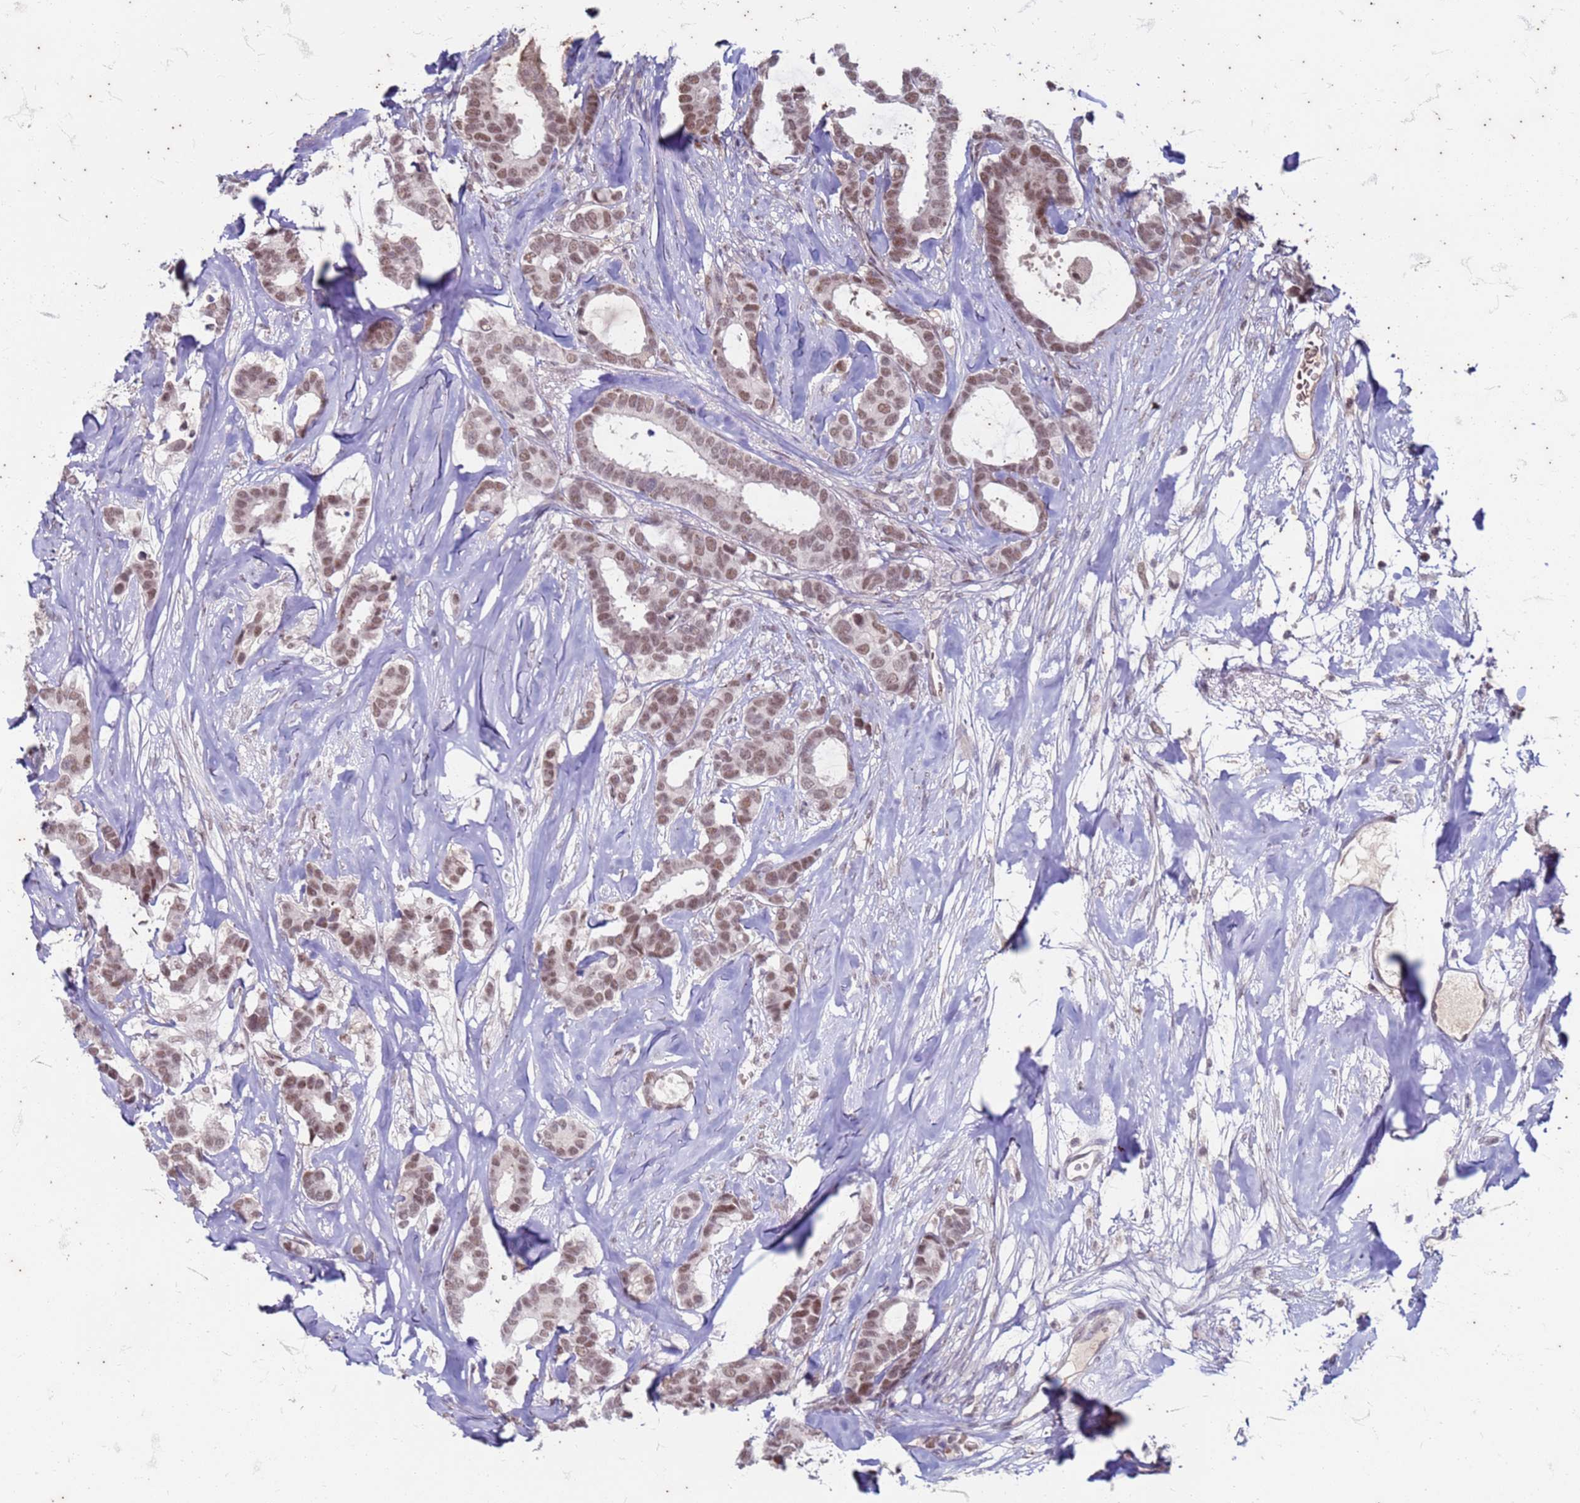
{"staining": {"intensity": "moderate", "quantity": ">75%", "location": "nuclear"}, "tissue": "breast cancer", "cell_type": "Tumor cells", "image_type": "cancer", "snomed": [{"axis": "morphology", "description": "Duct carcinoma"}, {"axis": "topography", "description": "Breast"}], "caption": "Immunohistochemical staining of breast infiltrating ductal carcinoma reveals moderate nuclear protein expression in about >75% of tumor cells. The staining is performed using DAB brown chromogen to label protein expression. The nuclei are counter-stained blue using hematoxylin.", "gene": "TRMT6", "patient": {"sex": "female", "age": 87}}